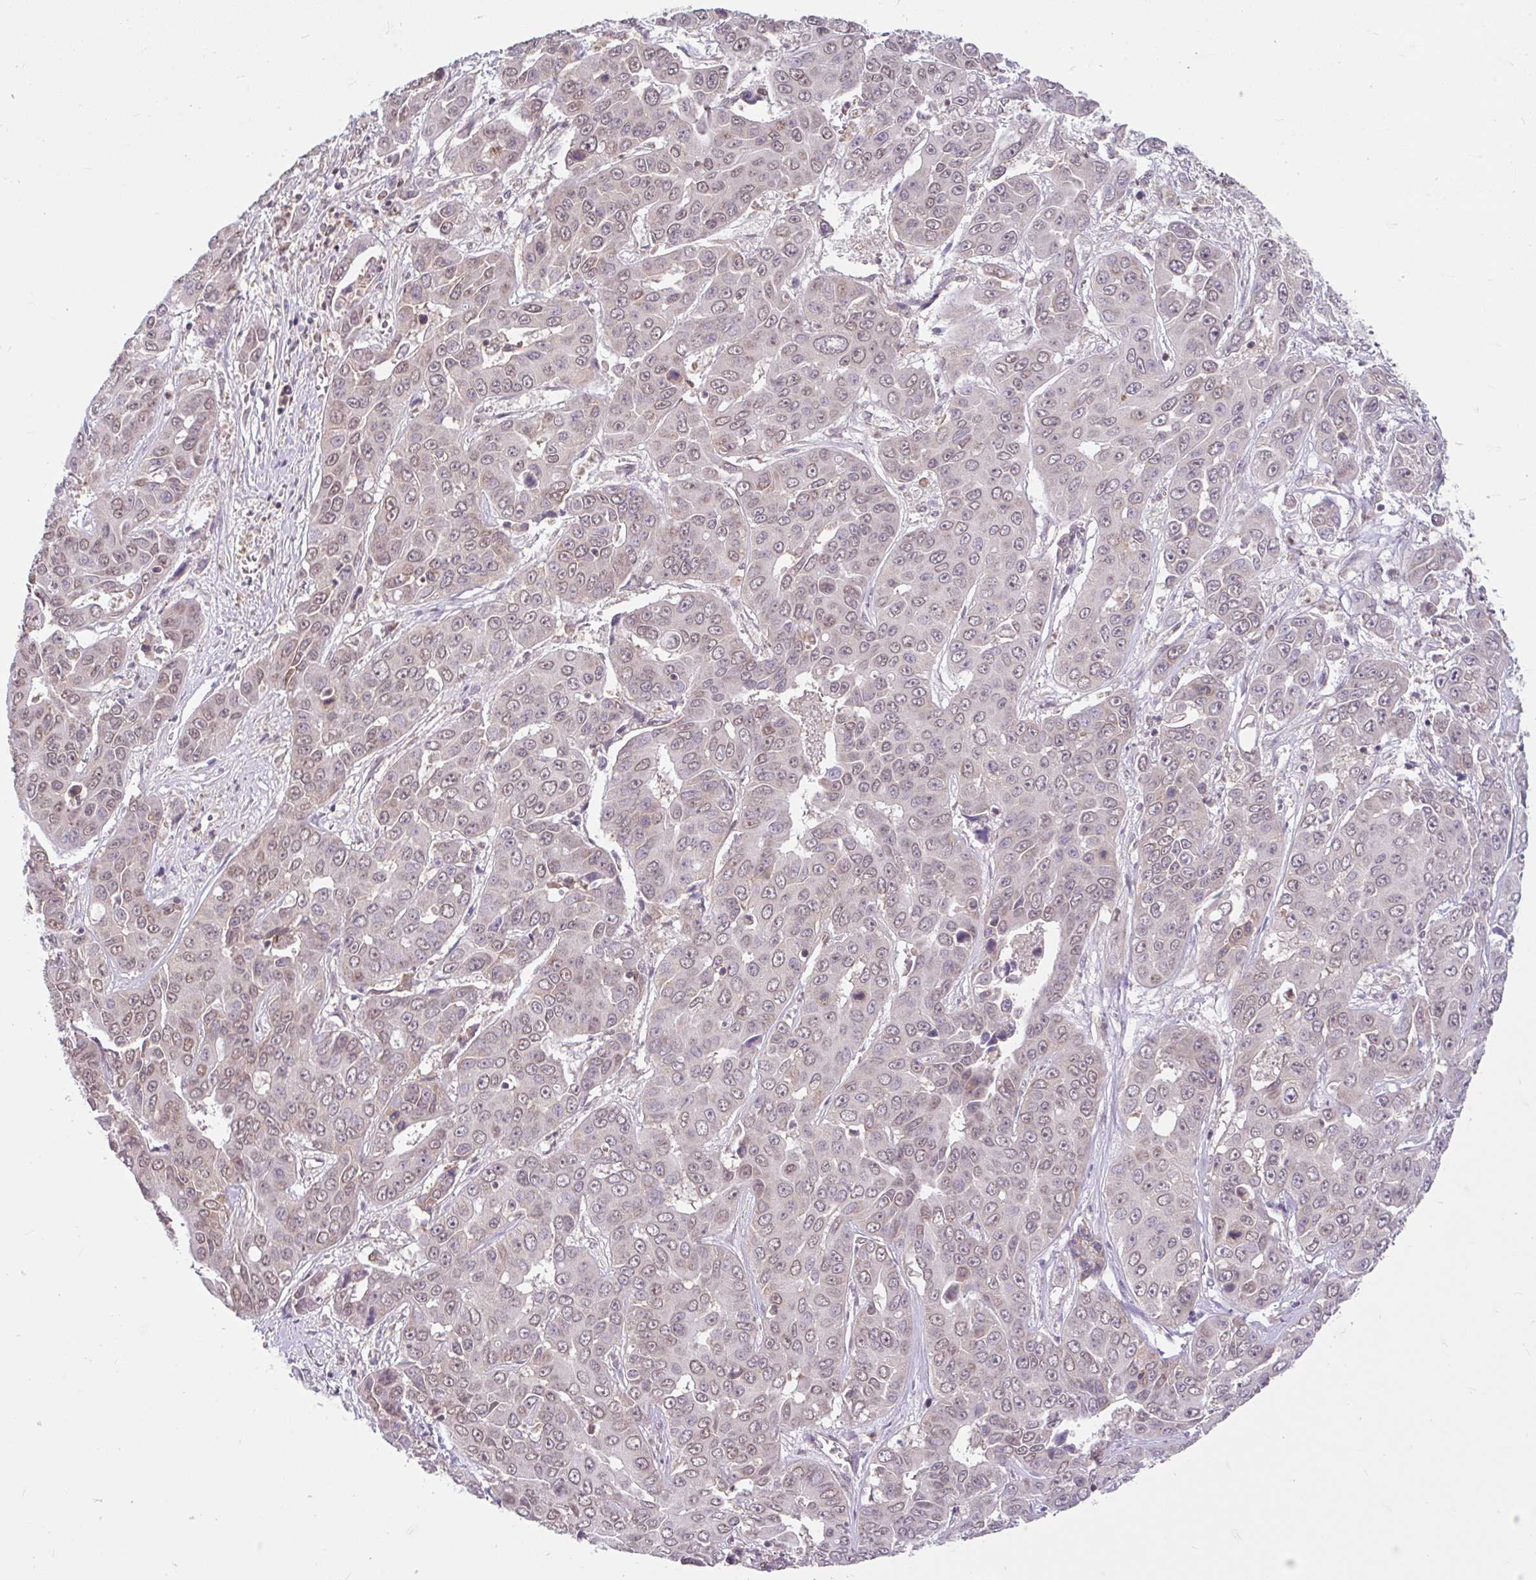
{"staining": {"intensity": "weak", "quantity": ">75%", "location": "nuclear"}, "tissue": "liver cancer", "cell_type": "Tumor cells", "image_type": "cancer", "snomed": [{"axis": "morphology", "description": "Cholangiocarcinoma"}, {"axis": "topography", "description": "Liver"}], "caption": "The histopathology image reveals a brown stain indicating the presence of a protein in the nuclear of tumor cells in liver cancer (cholangiocarcinoma).", "gene": "RALBP1", "patient": {"sex": "female", "age": 52}}